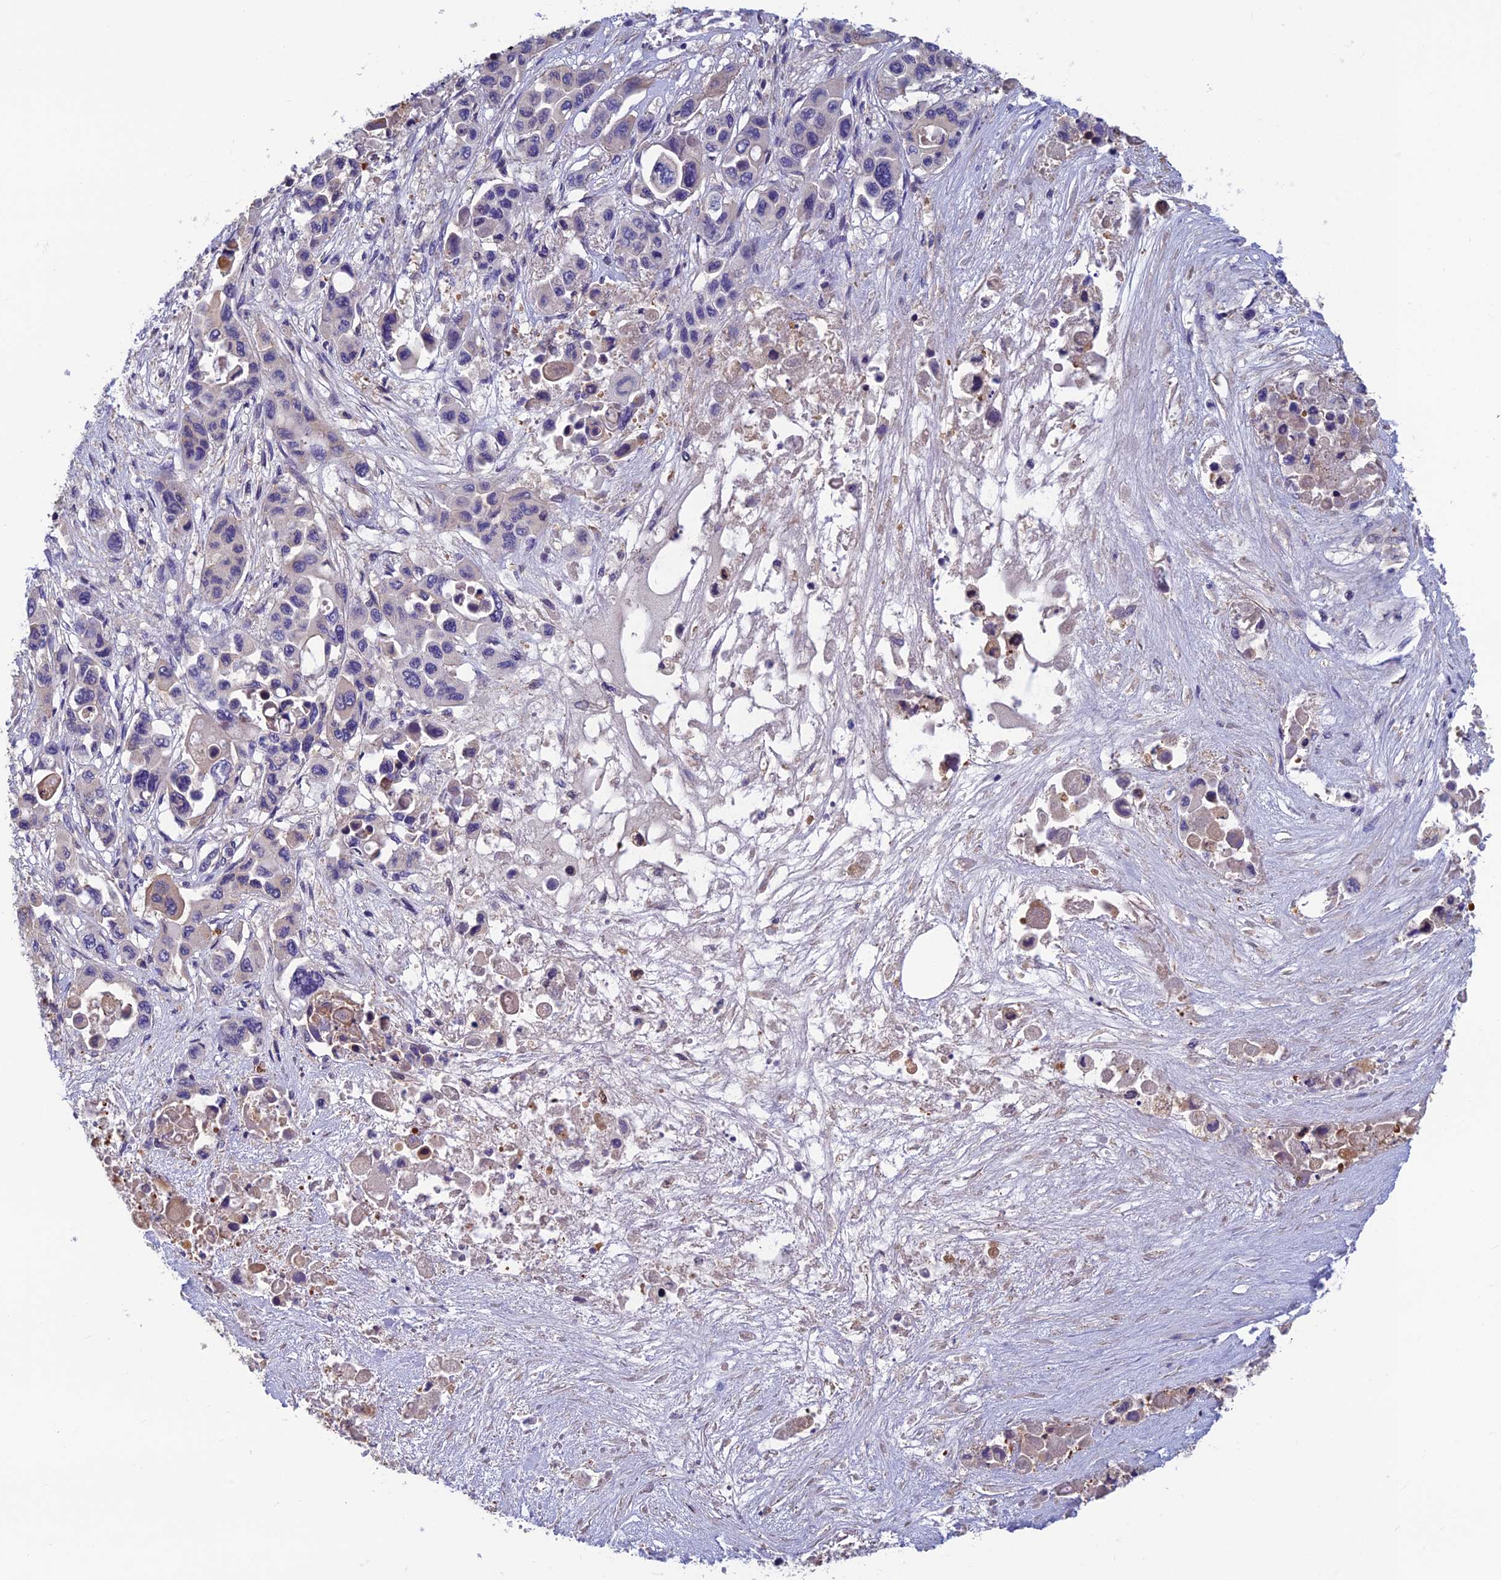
{"staining": {"intensity": "negative", "quantity": "none", "location": "none"}, "tissue": "pancreatic cancer", "cell_type": "Tumor cells", "image_type": "cancer", "snomed": [{"axis": "morphology", "description": "Adenocarcinoma, NOS"}, {"axis": "topography", "description": "Pancreas"}], "caption": "Tumor cells are negative for protein expression in human pancreatic cancer (adenocarcinoma).", "gene": "HECA", "patient": {"sex": "male", "age": 92}}